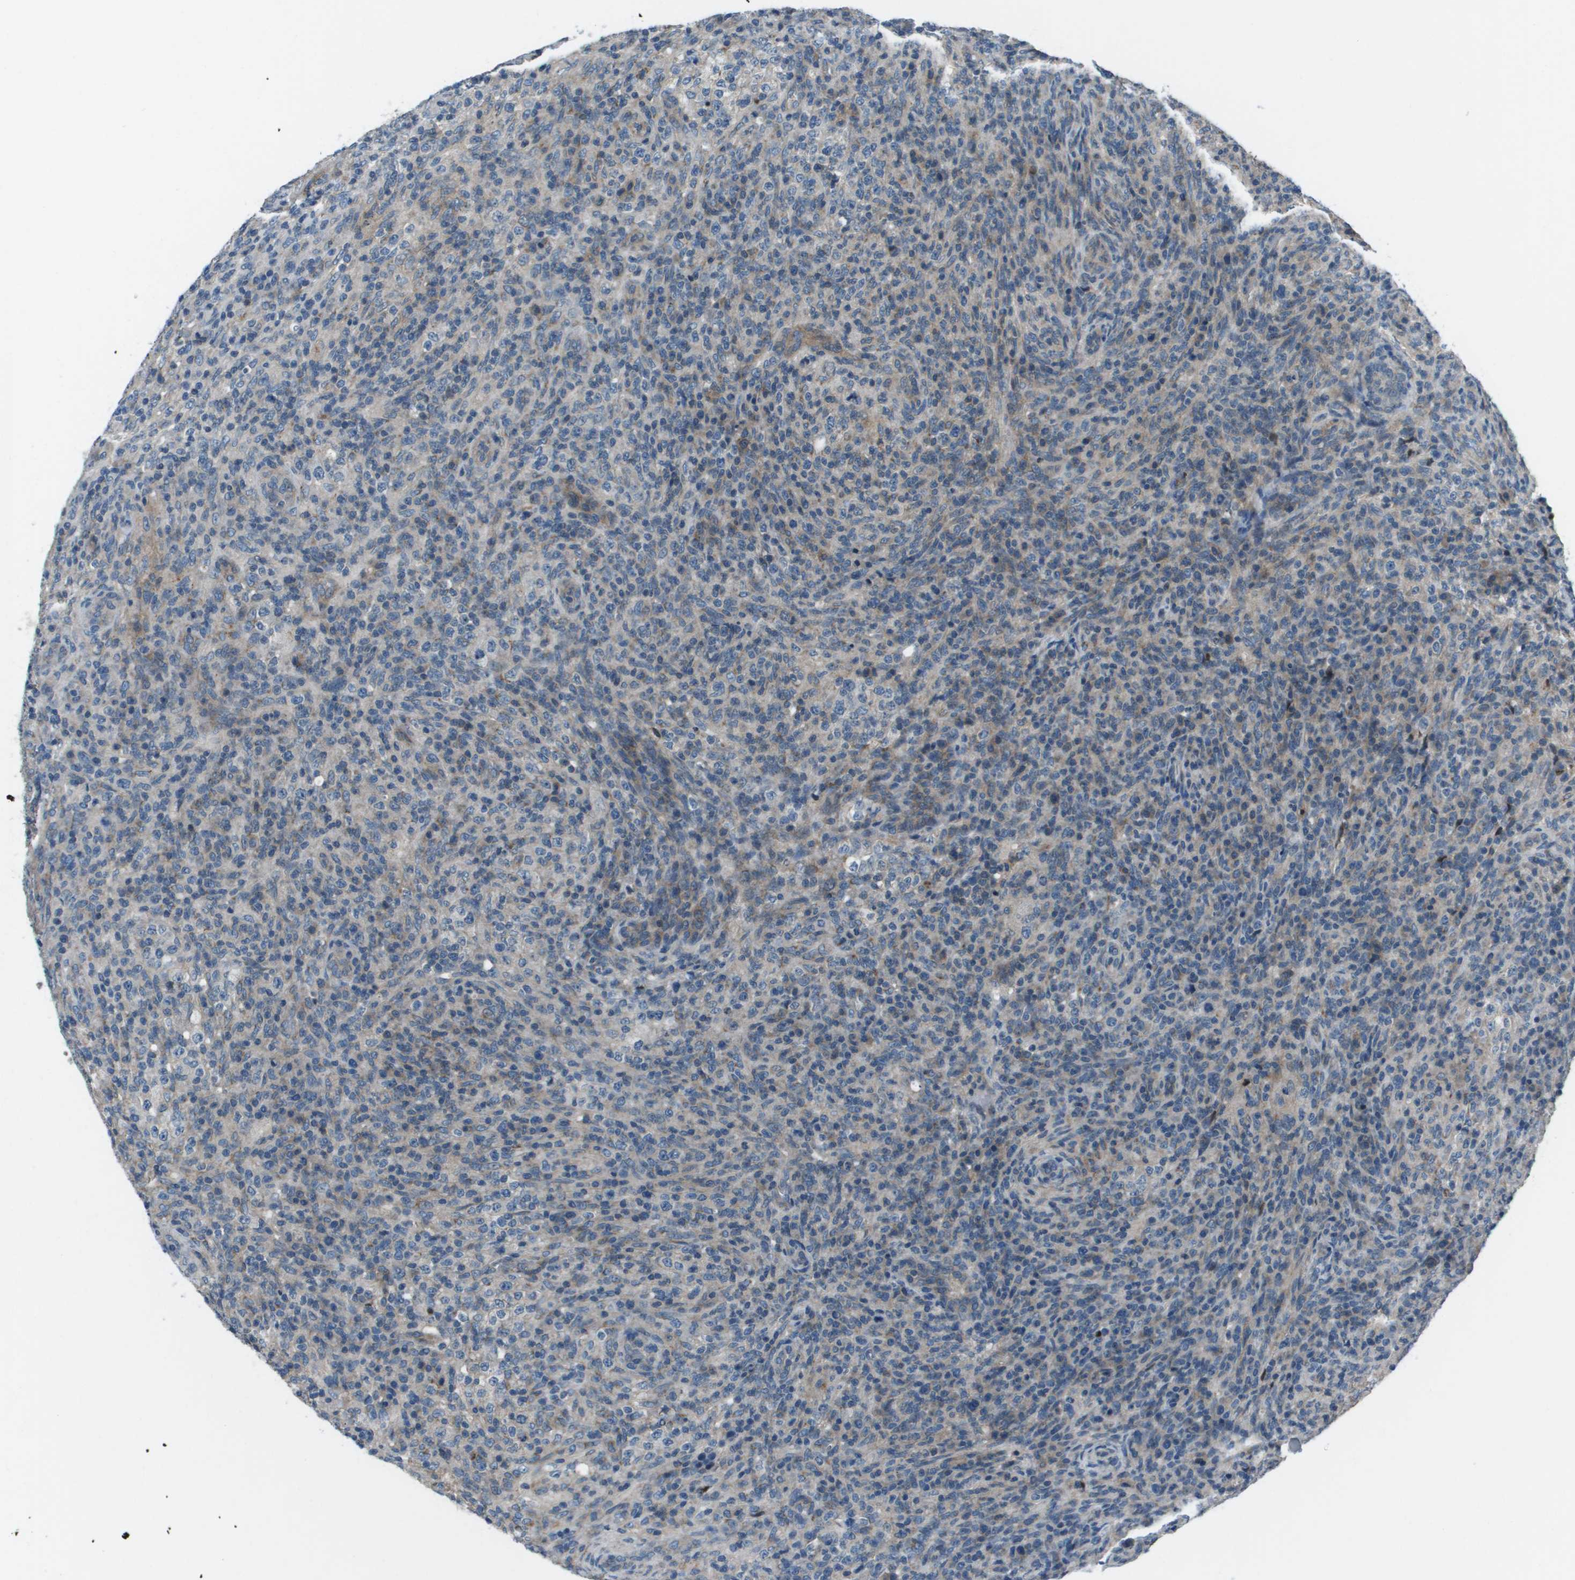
{"staining": {"intensity": "weak", "quantity": "<25%", "location": "cytoplasmic/membranous"}, "tissue": "lymphoma", "cell_type": "Tumor cells", "image_type": "cancer", "snomed": [{"axis": "morphology", "description": "Malignant lymphoma, non-Hodgkin's type, High grade"}, {"axis": "topography", "description": "Lymph node"}], "caption": "Lymphoma was stained to show a protein in brown. There is no significant expression in tumor cells.", "gene": "PCOLCE", "patient": {"sex": "female", "age": 76}}